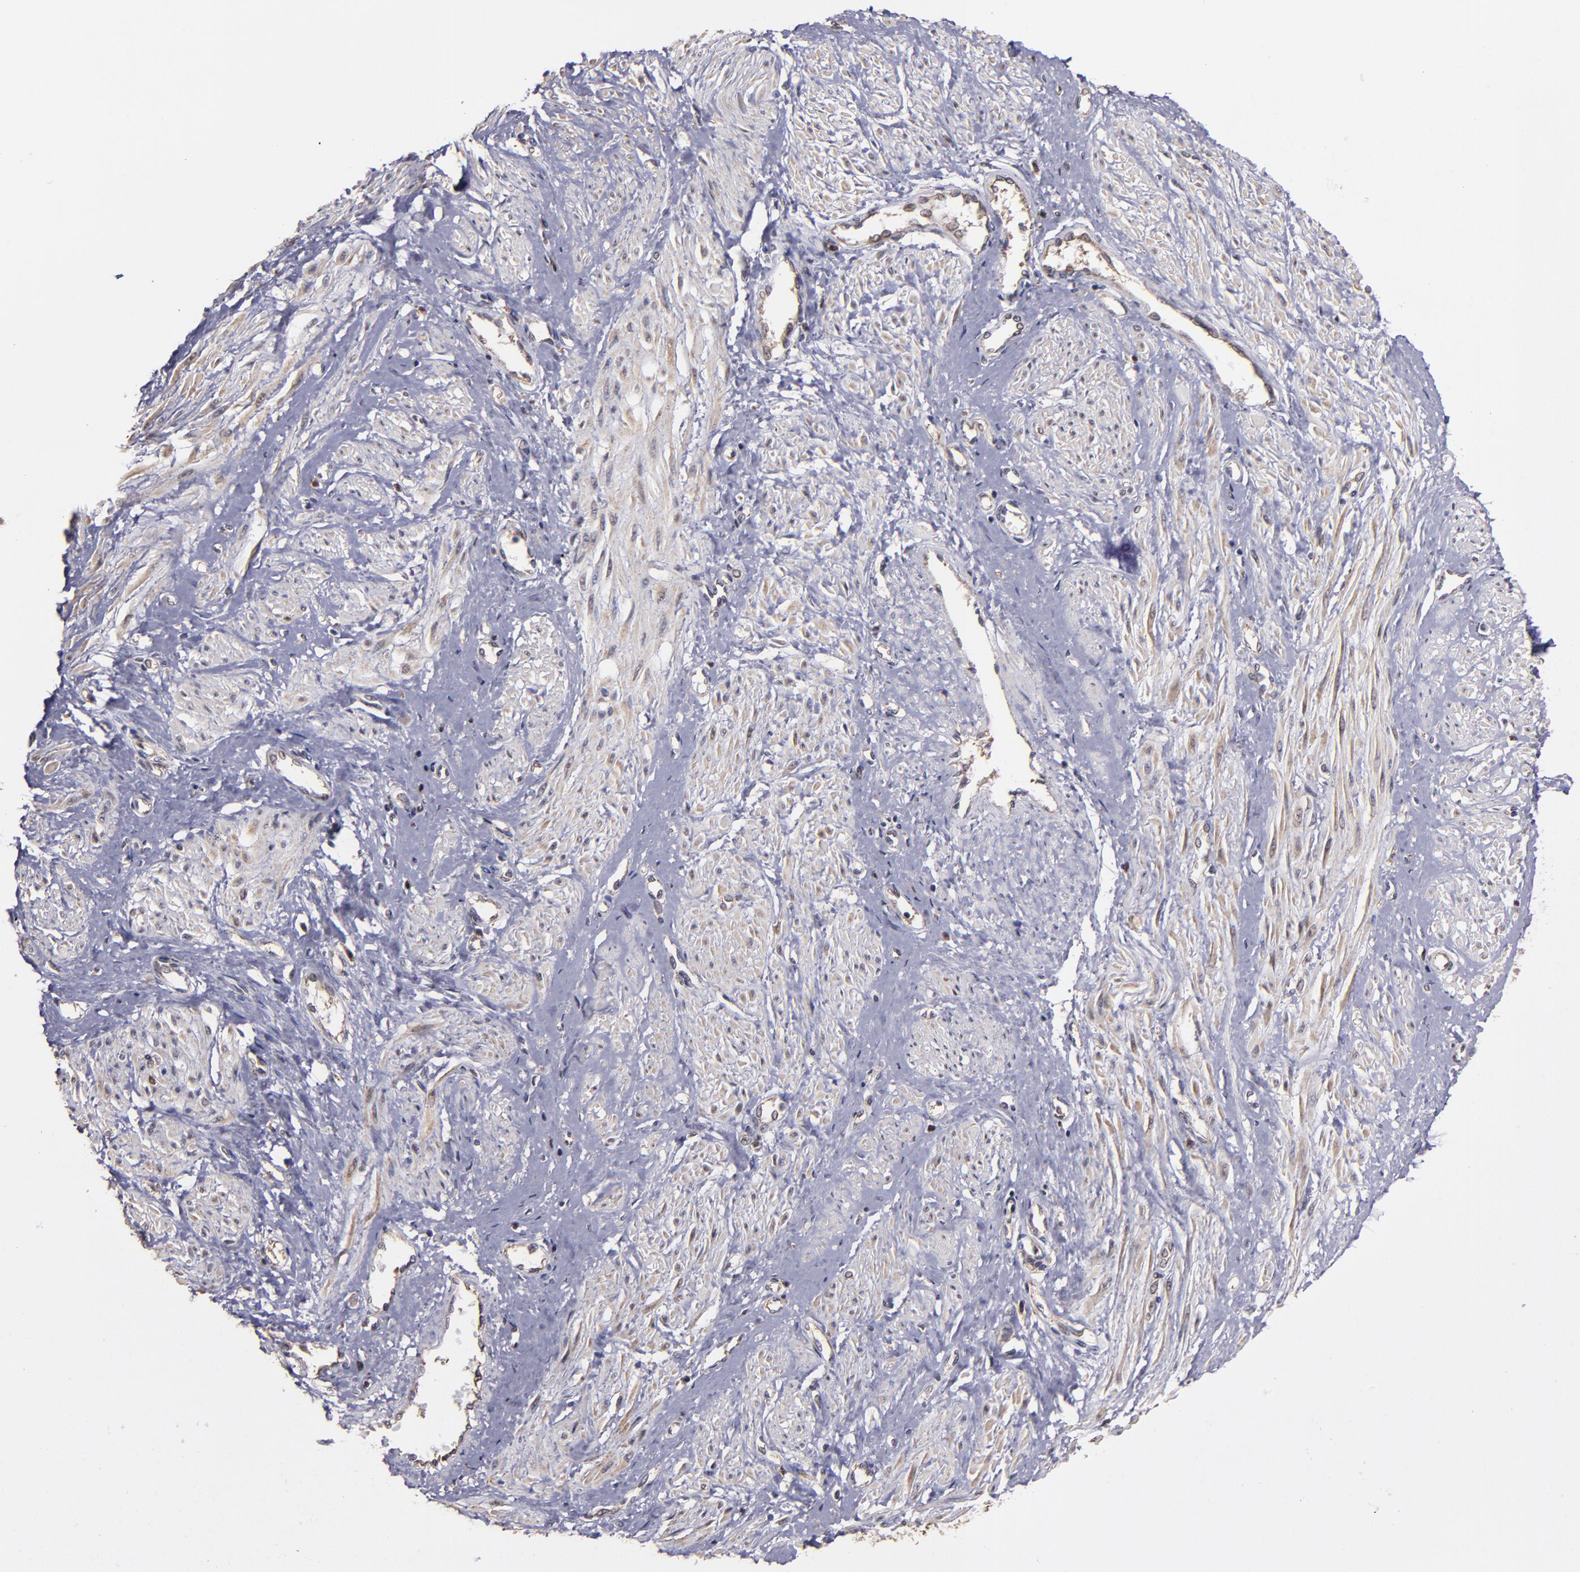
{"staining": {"intensity": "weak", "quantity": "25%-75%", "location": "cytoplasmic/membranous"}, "tissue": "smooth muscle", "cell_type": "Smooth muscle cells", "image_type": "normal", "snomed": [{"axis": "morphology", "description": "Normal tissue, NOS"}, {"axis": "topography", "description": "Smooth muscle"}, {"axis": "topography", "description": "Uterus"}], "caption": "Immunohistochemical staining of unremarkable smooth muscle exhibits weak cytoplasmic/membranous protein expression in about 25%-75% of smooth muscle cells. (Brightfield microscopy of DAB IHC at high magnification).", "gene": "SIPA1L1", "patient": {"sex": "female", "age": 39}}